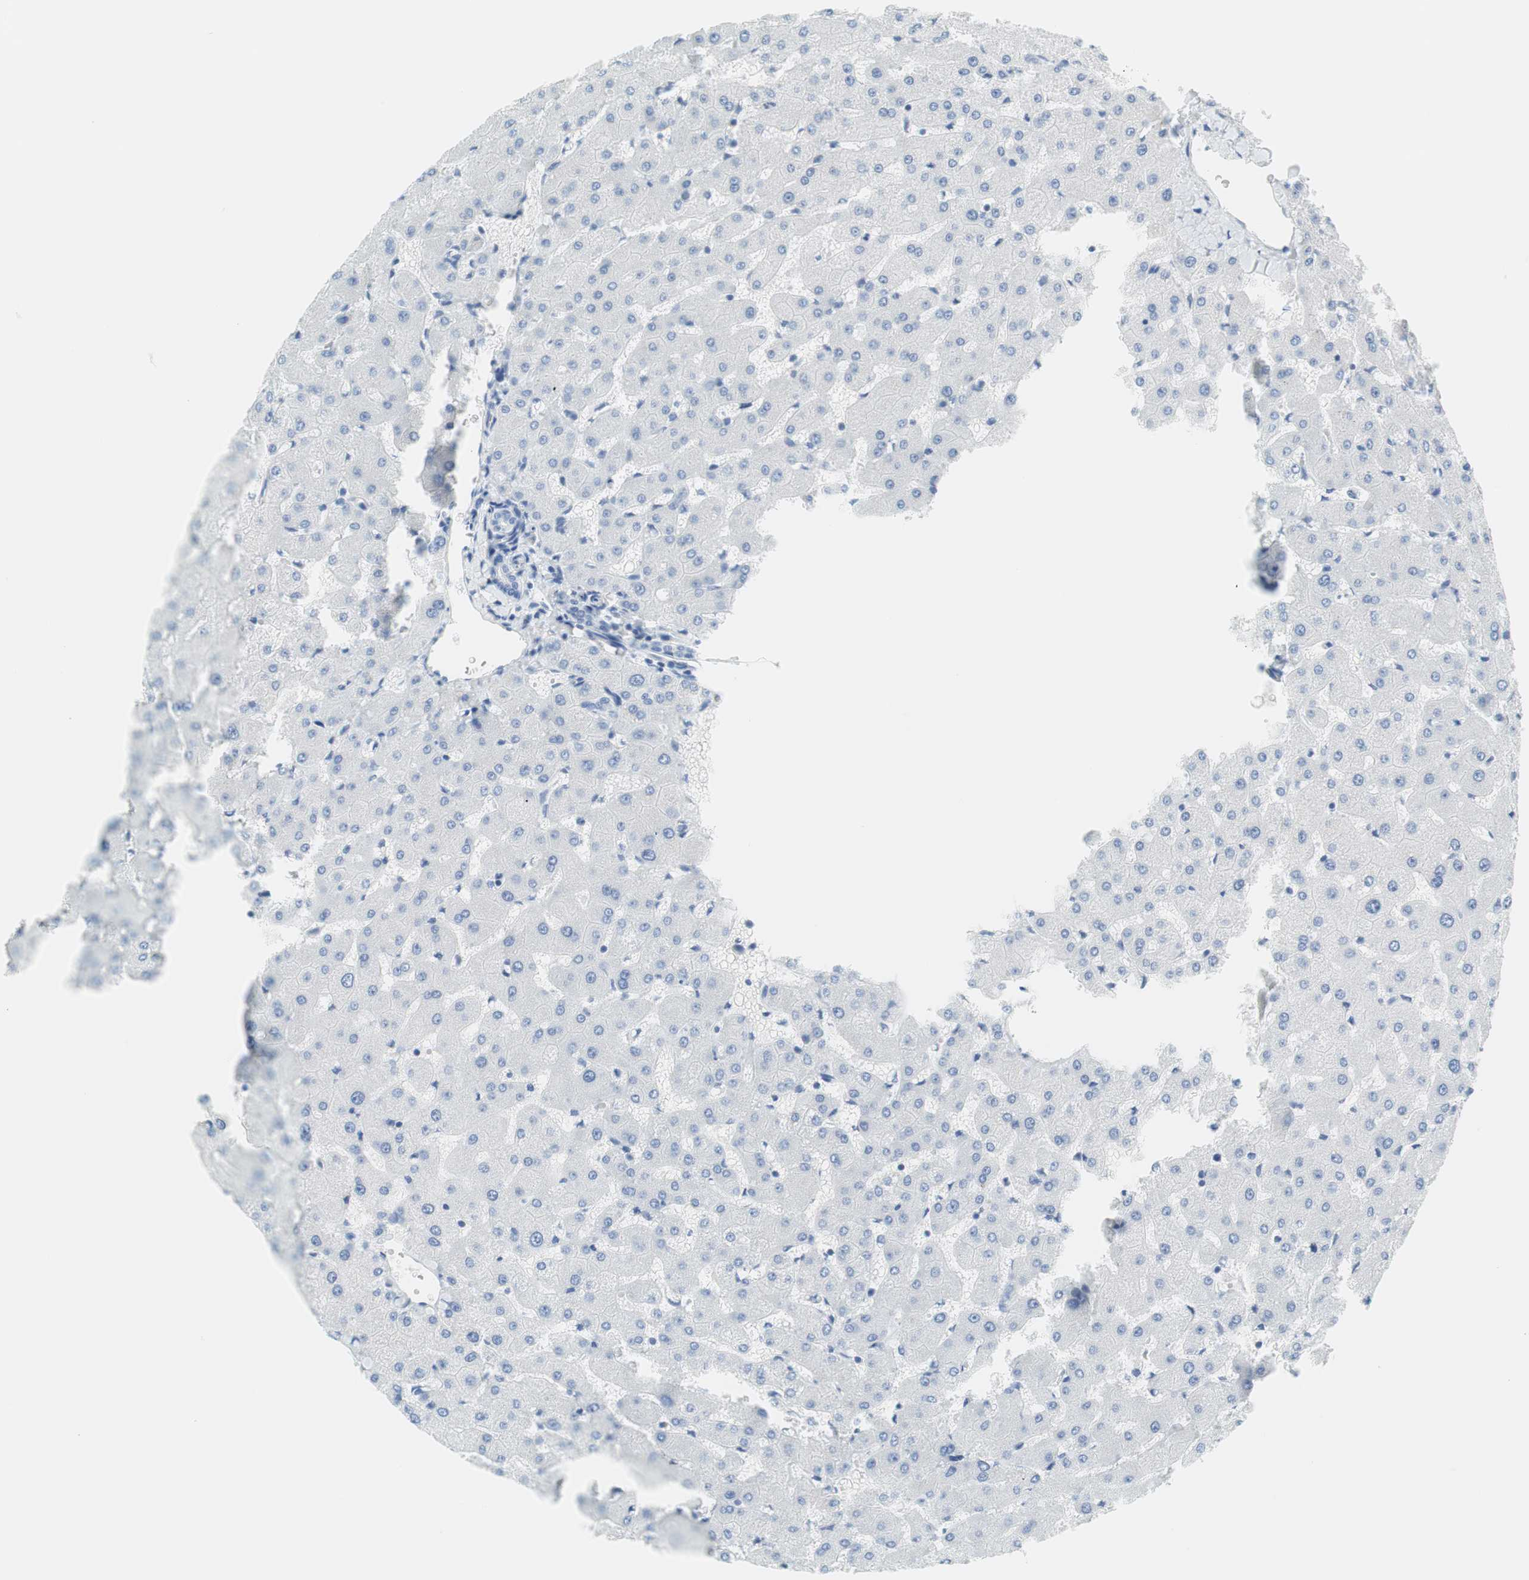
{"staining": {"intensity": "negative", "quantity": "none", "location": "none"}, "tissue": "liver", "cell_type": "Cholangiocytes", "image_type": "normal", "snomed": [{"axis": "morphology", "description": "Normal tissue, NOS"}, {"axis": "topography", "description": "Liver"}], "caption": "High magnification brightfield microscopy of benign liver stained with DAB (3,3'-diaminobenzidine) (brown) and counterstained with hematoxylin (blue): cholangiocytes show no significant expression. The staining is performed using DAB brown chromogen with nuclei counter-stained in using hematoxylin.", "gene": "MYH1", "patient": {"sex": "female", "age": 63}}